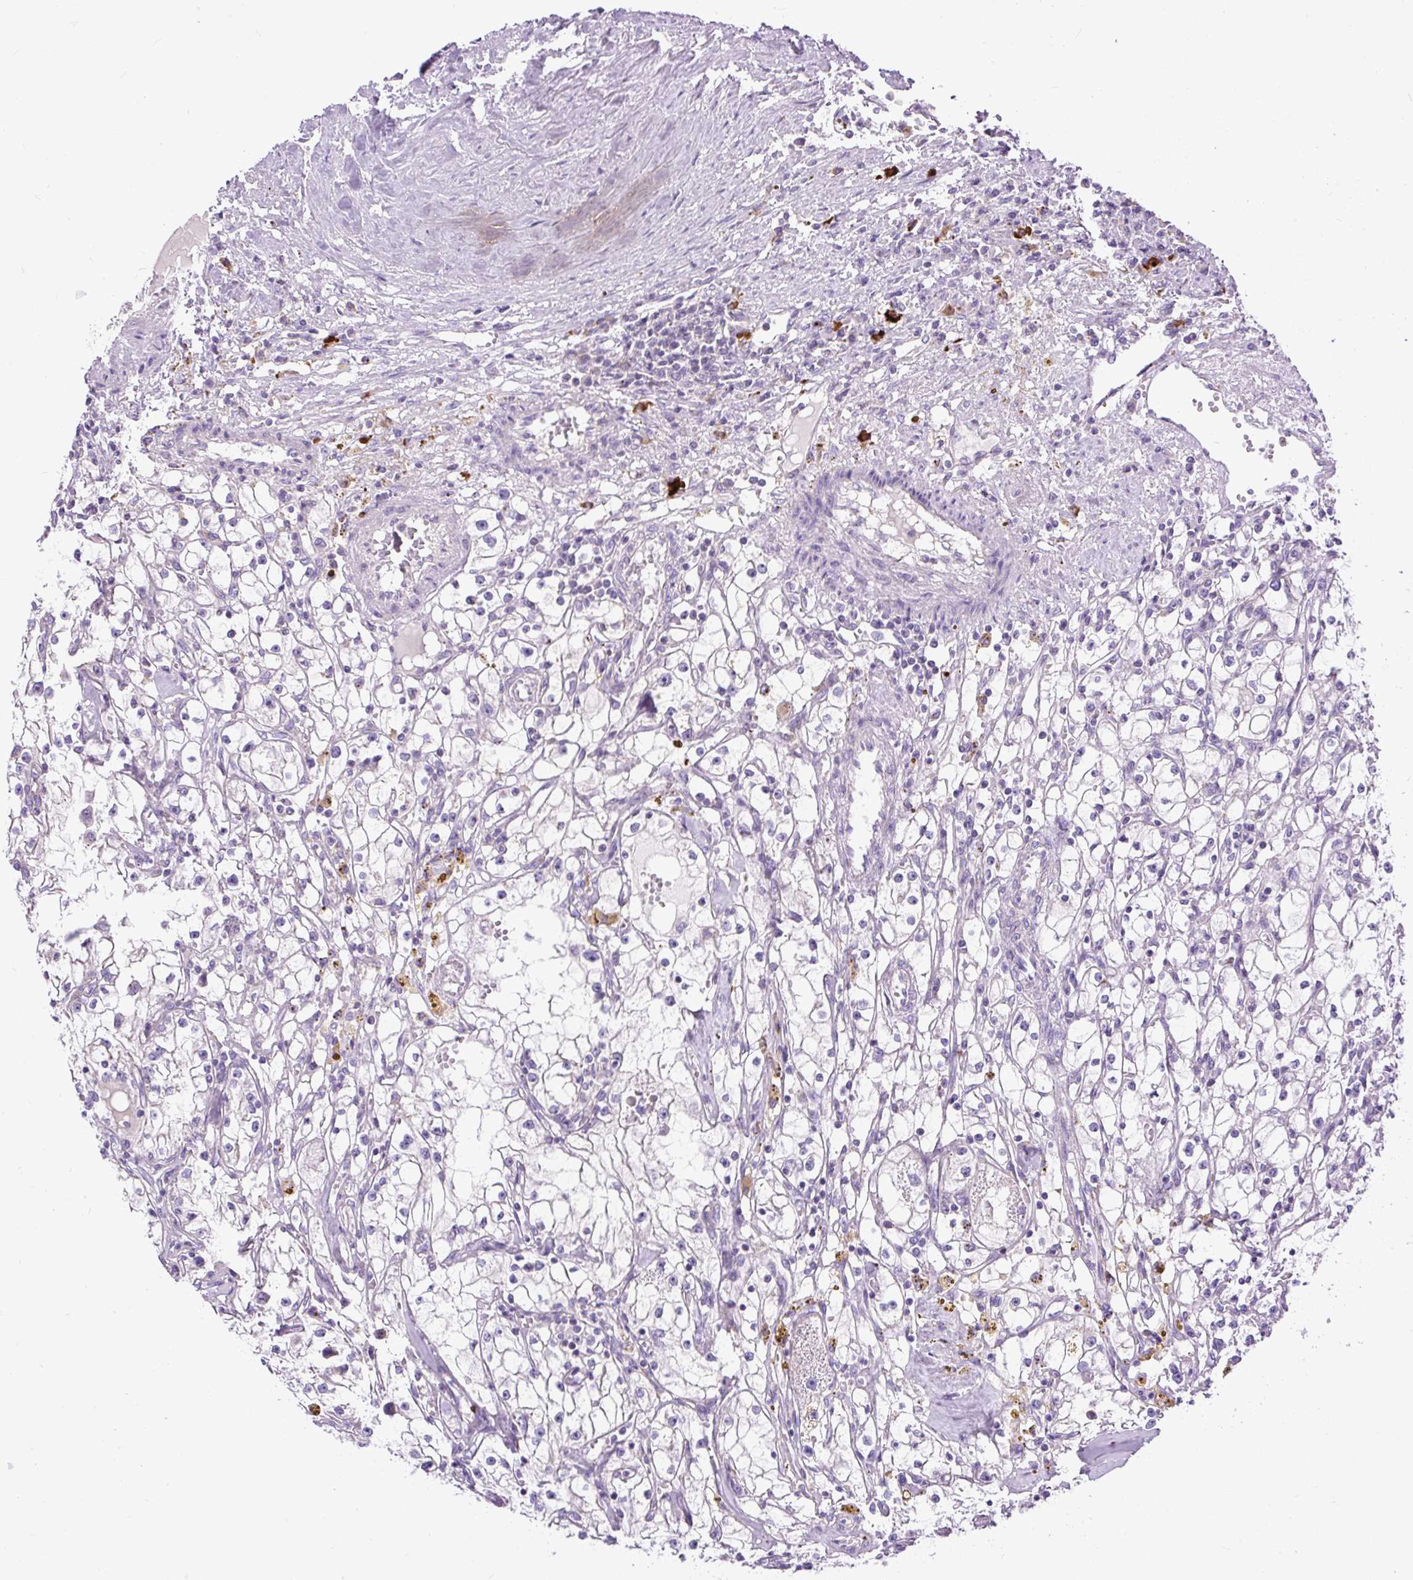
{"staining": {"intensity": "negative", "quantity": "none", "location": "none"}, "tissue": "renal cancer", "cell_type": "Tumor cells", "image_type": "cancer", "snomed": [{"axis": "morphology", "description": "Adenocarcinoma, NOS"}, {"axis": "topography", "description": "Kidney"}], "caption": "An immunohistochemistry (IHC) histopathology image of renal cancer is shown. There is no staining in tumor cells of renal cancer.", "gene": "CFAP47", "patient": {"sex": "male", "age": 56}}